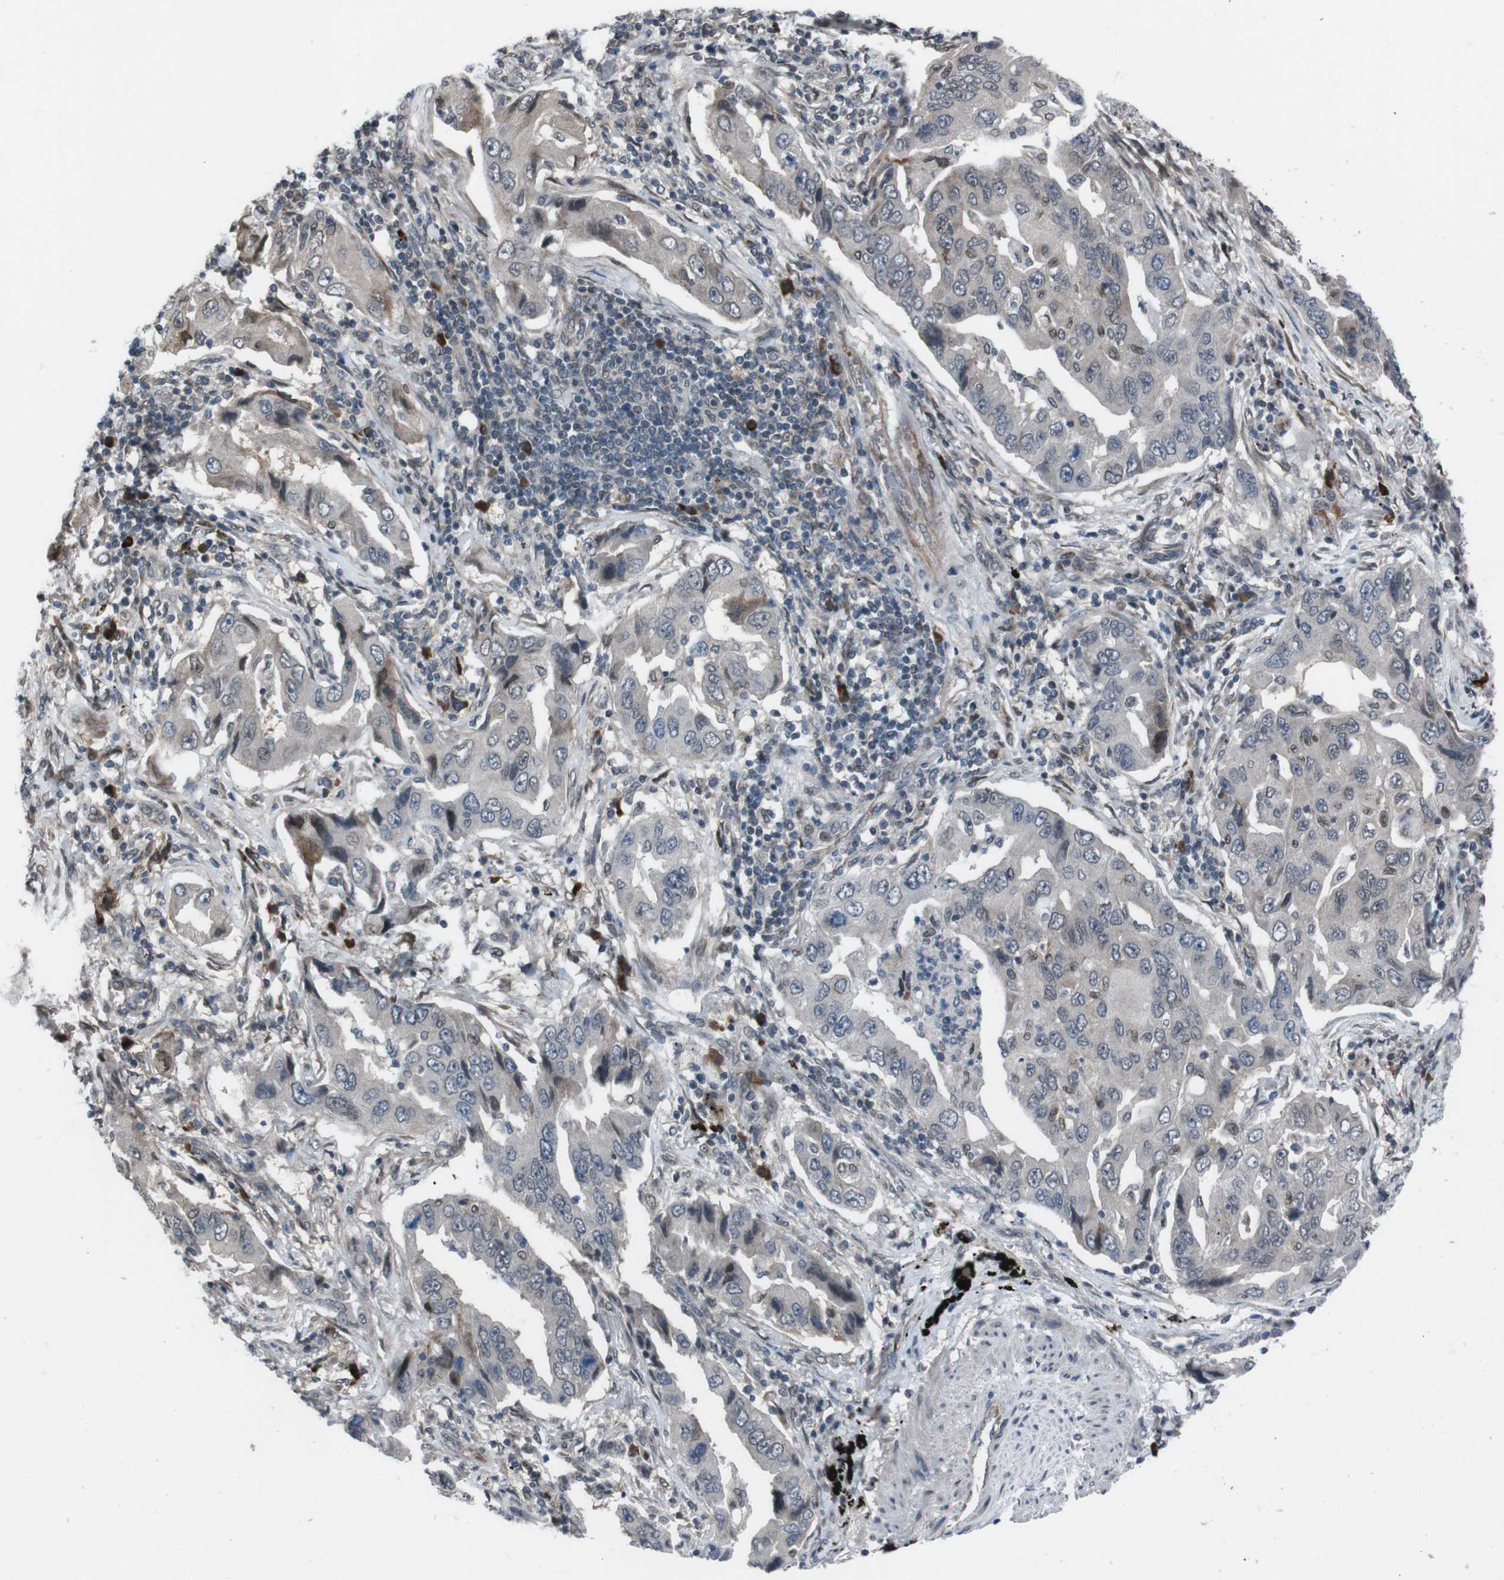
{"staining": {"intensity": "negative", "quantity": "none", "location": "none"}, "tissue": "lung cancer", "cell_type": "Tumor cells", "image_type": "cancer", "snomed": [{"axis": "morphology", "description": "Adenocarcinoma, NOS"}, {"axis": "topography", "description": "Lung"}], "caption": "Image shows no significant protein positivity in tumor cells of adenocarcinoma (lung).", "gene": "SS18L1", "patient": {"sex": "female", "age": 65}}